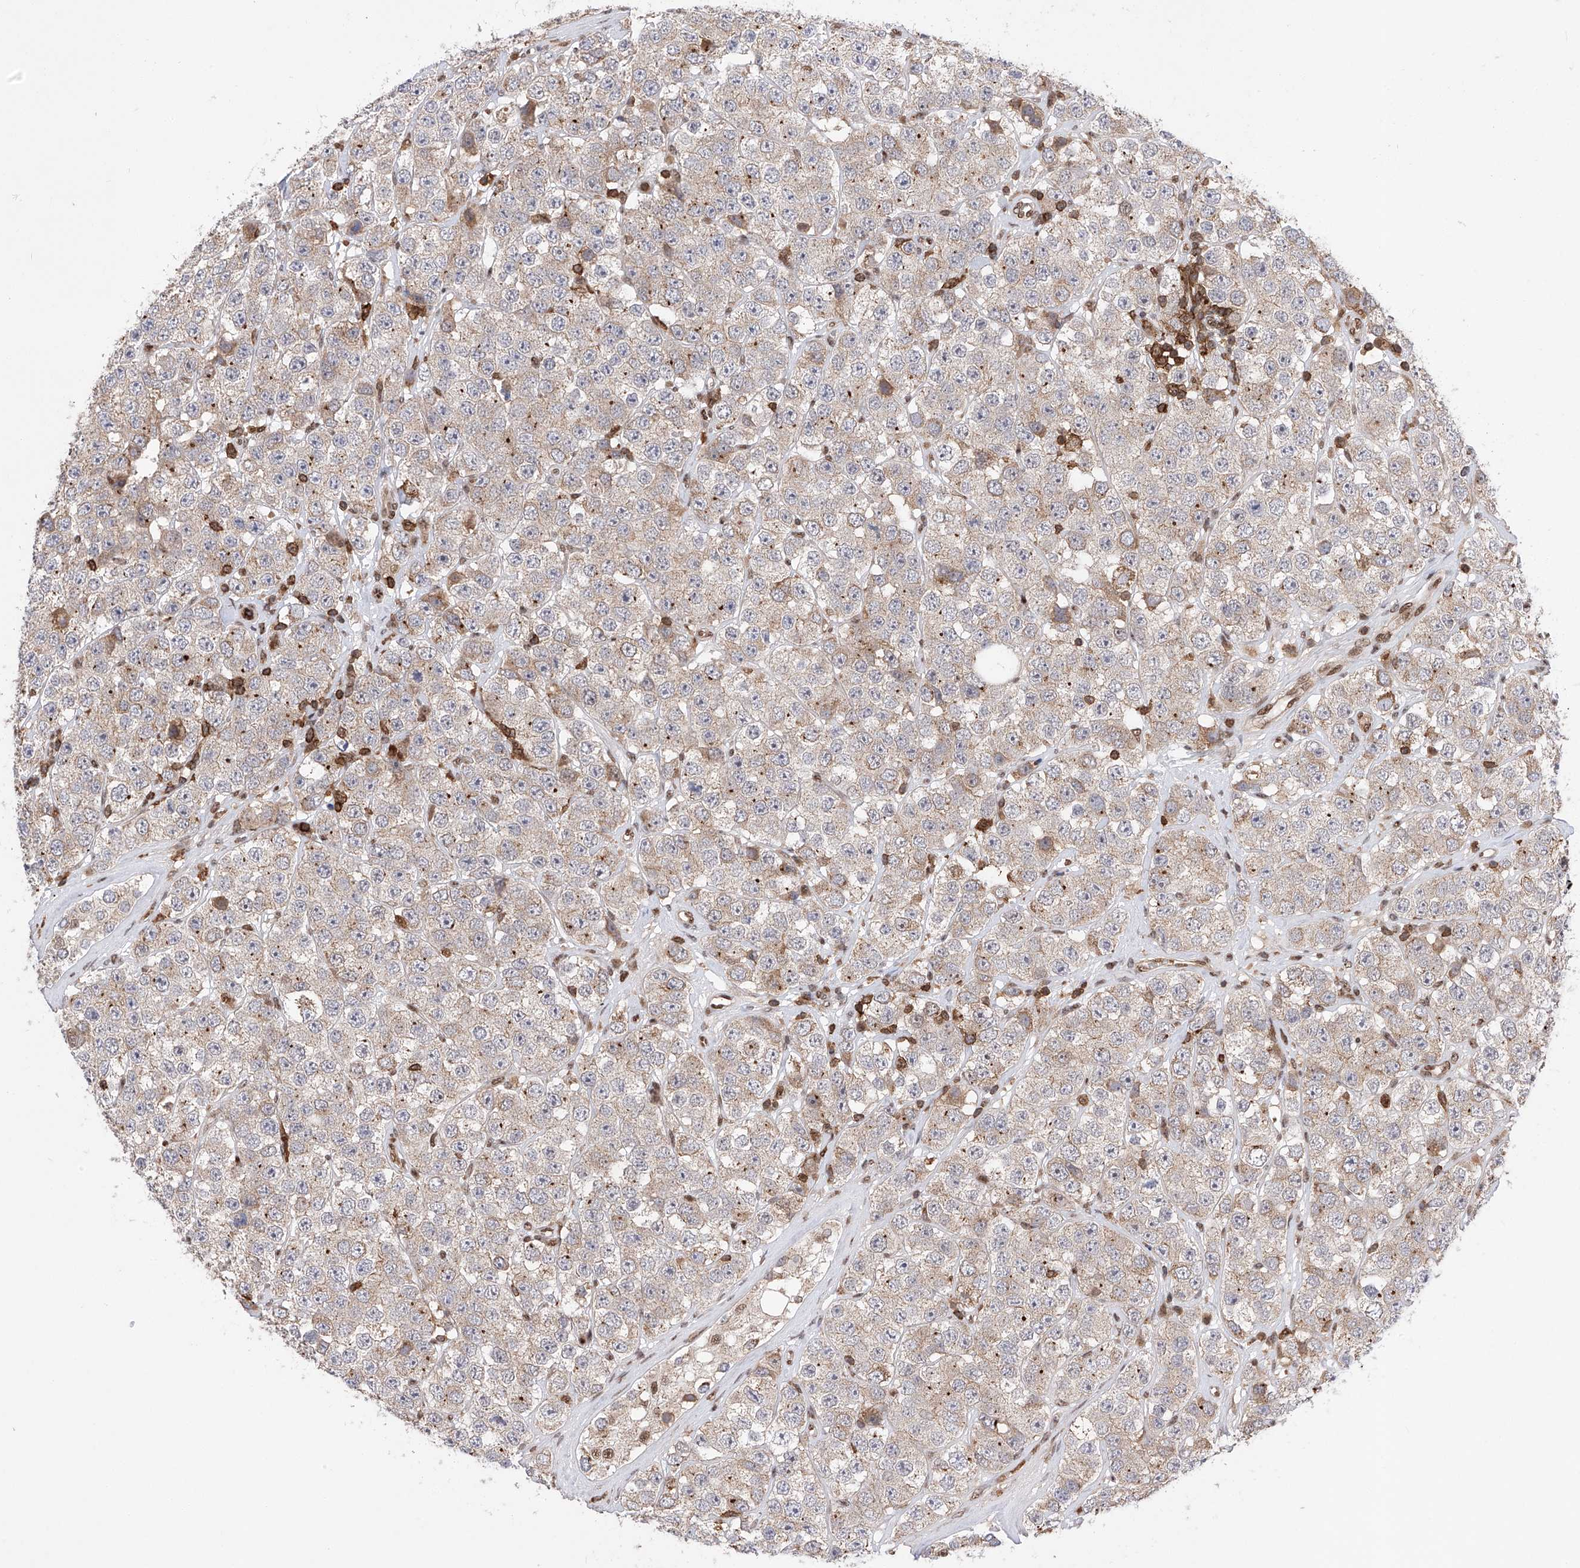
{"staining": {"intensity": "weak", "quantity": "25%-75%", "location": "cytoplasmic/membranous"}, "tissue": "testis cancer", "cell_type": "Tumor cells", "image_type": "cancer", "snomed": [{"axis": "morphology", "description": "Seminoma, NOS"}, {"axis": "topography", "description": "Testis"}], "caption": "Immunohistochemical staining of testis cancer demonstrates weak cytoplasmic/membranous protein positivity in about 25%-75% of tumor cells.", "gene": "ZNF280D", "patient": {"sex": "male", "age": 28}}